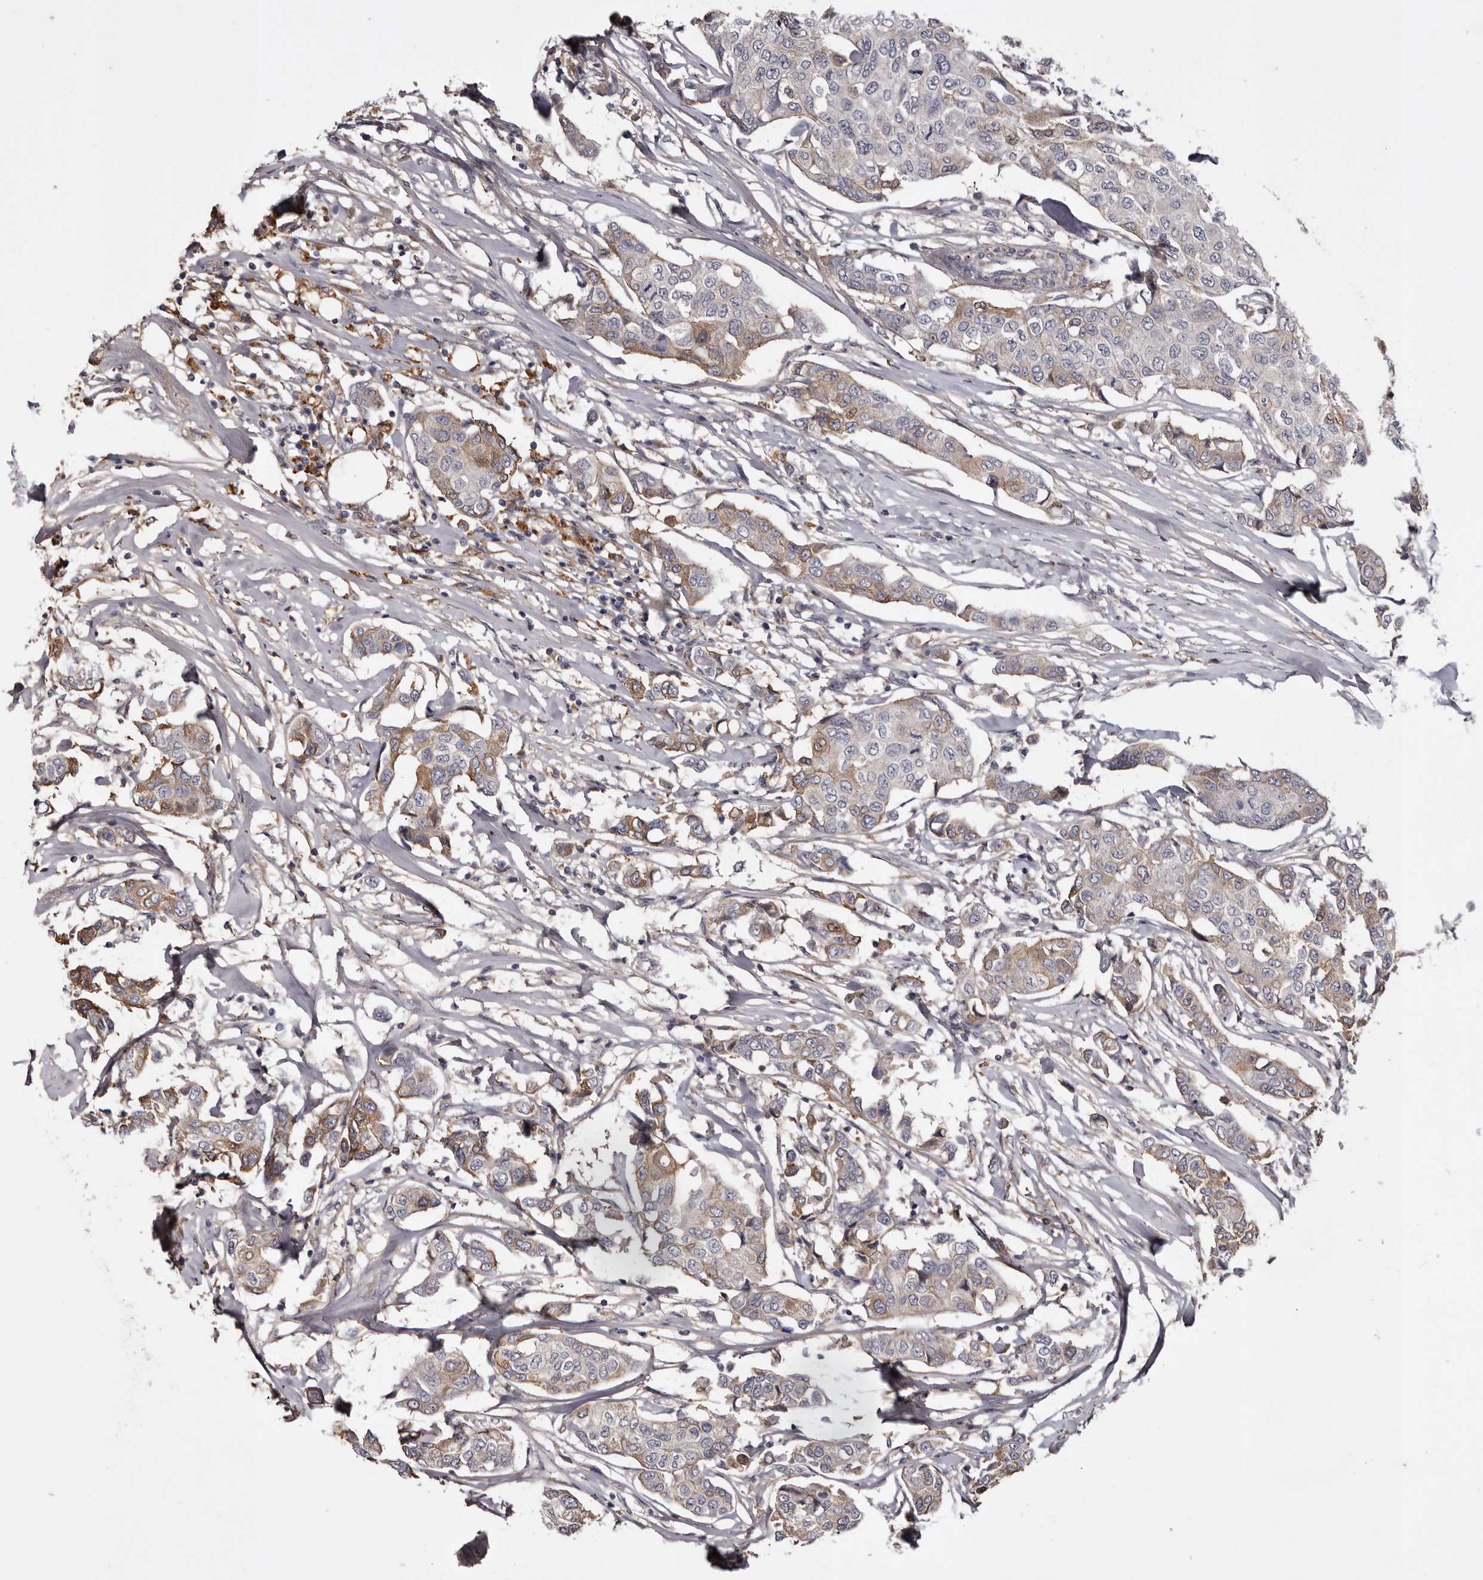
{"staining": {"intensity": "moderate", "quantity": "<25%", "location": "cytoplasmic/membranous"}, "tissue": "breast cancer", "cell_type": "Tumor cells", "image_type": "cancer", "snomed": [{"axis": "morphology", "description": "Duct carcinoma"}, {"axis": "topography", "description": "Breast"}], "caption": "Approximately <25% of tumor cells in breast invasive ductal carcinoma exhibit moderate cytoplasmic/membranous protein expression as visualized by brown immunohistochemical staining.", "gene": "CYP1B1", "patient": {"sex": "female", "age": 80}}